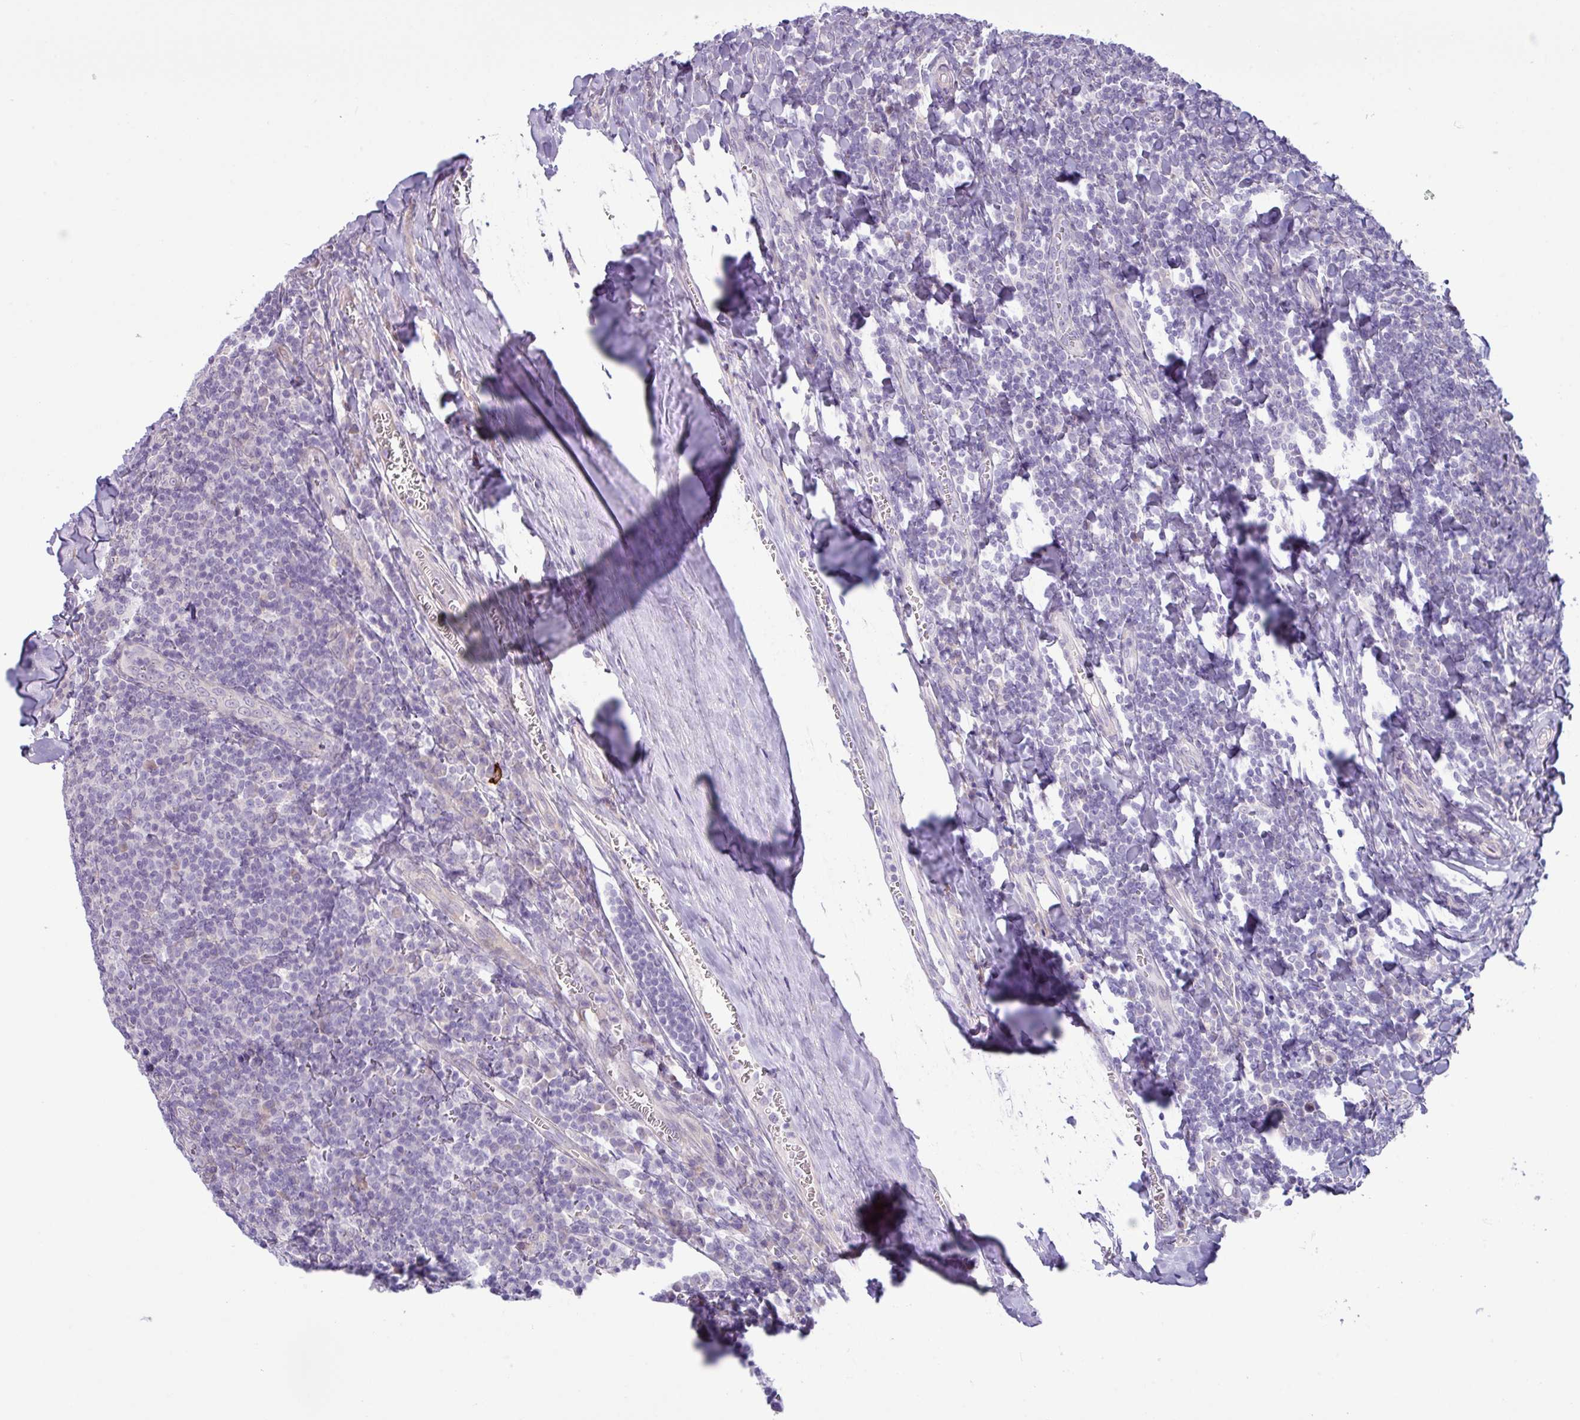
{"staining": {"intensity": "negative", "quantity": "none", "location": "none"}, "tissue": "tonsil", "cell_type": "Germinal center cells", "image_type": "normal", "snomed": [{"axis": "morphology", "description": "Normal tissue, NOS"}, {"axis": "topography", "description": "Tonsil"}], "caption": "Human tonsil stained for a protein using IHC displays no expression in germinal center cells.", "gene": "IRGC", "patient": {"sex": "male", "age": 27}}